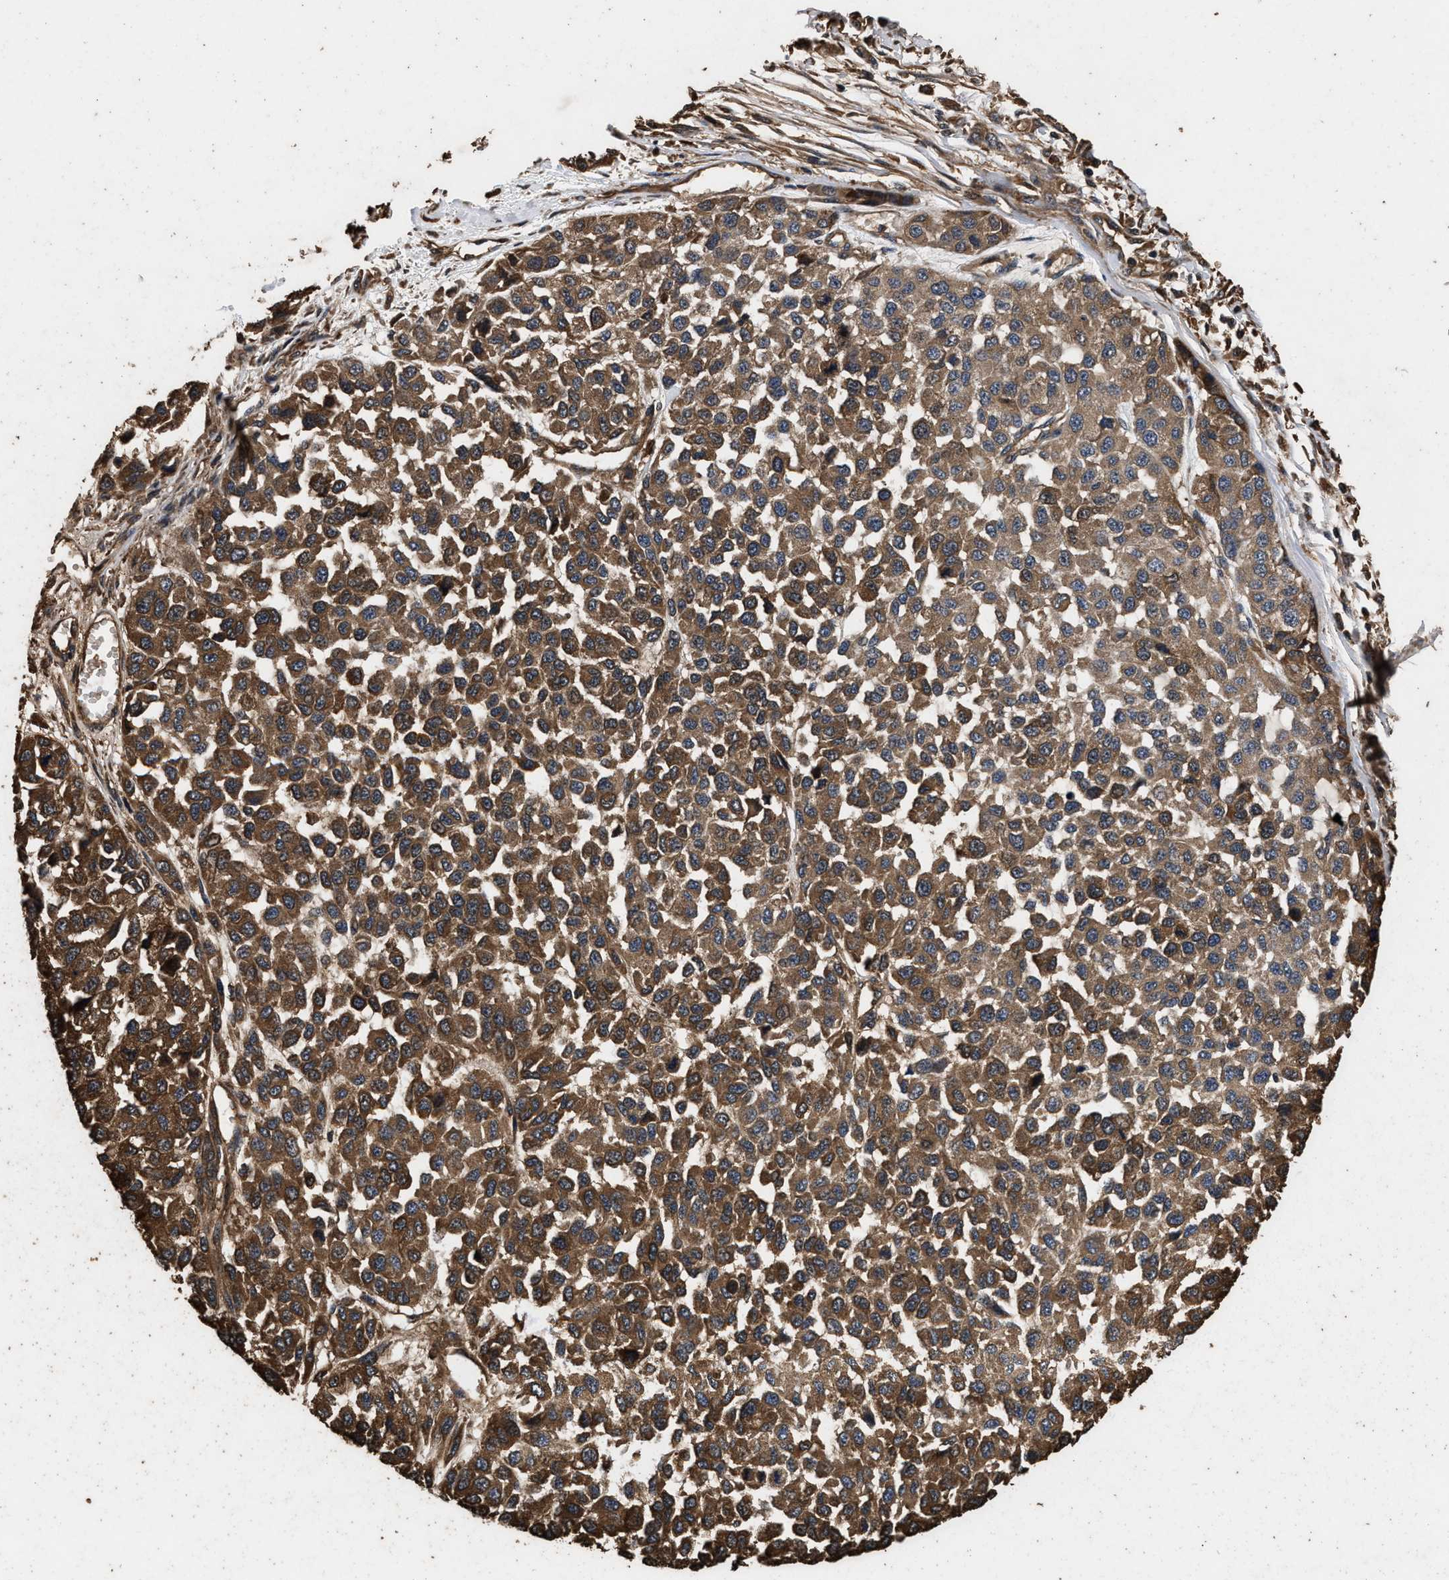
{"staining": {"intensity": "strong", "quantity": ">75%", "location": "cytoplasmic/membranous"}, "tissue": "melanoma", "cell_type": "Tumor cells", "image_type": "cancer", "snomed": [{"axis": "morphology", "description": "Malignant melanoma, NOS"}, {"axis": "topography", "description": "Skin"}], "caption": "IHC (DAB) staining of malignant melanoma demonstrates strong cytoplasmic/membranous protein staining in about >75% of tumor cells.", "gene": "KYAT1", "patient": {"sex": "male", "age": 62}}